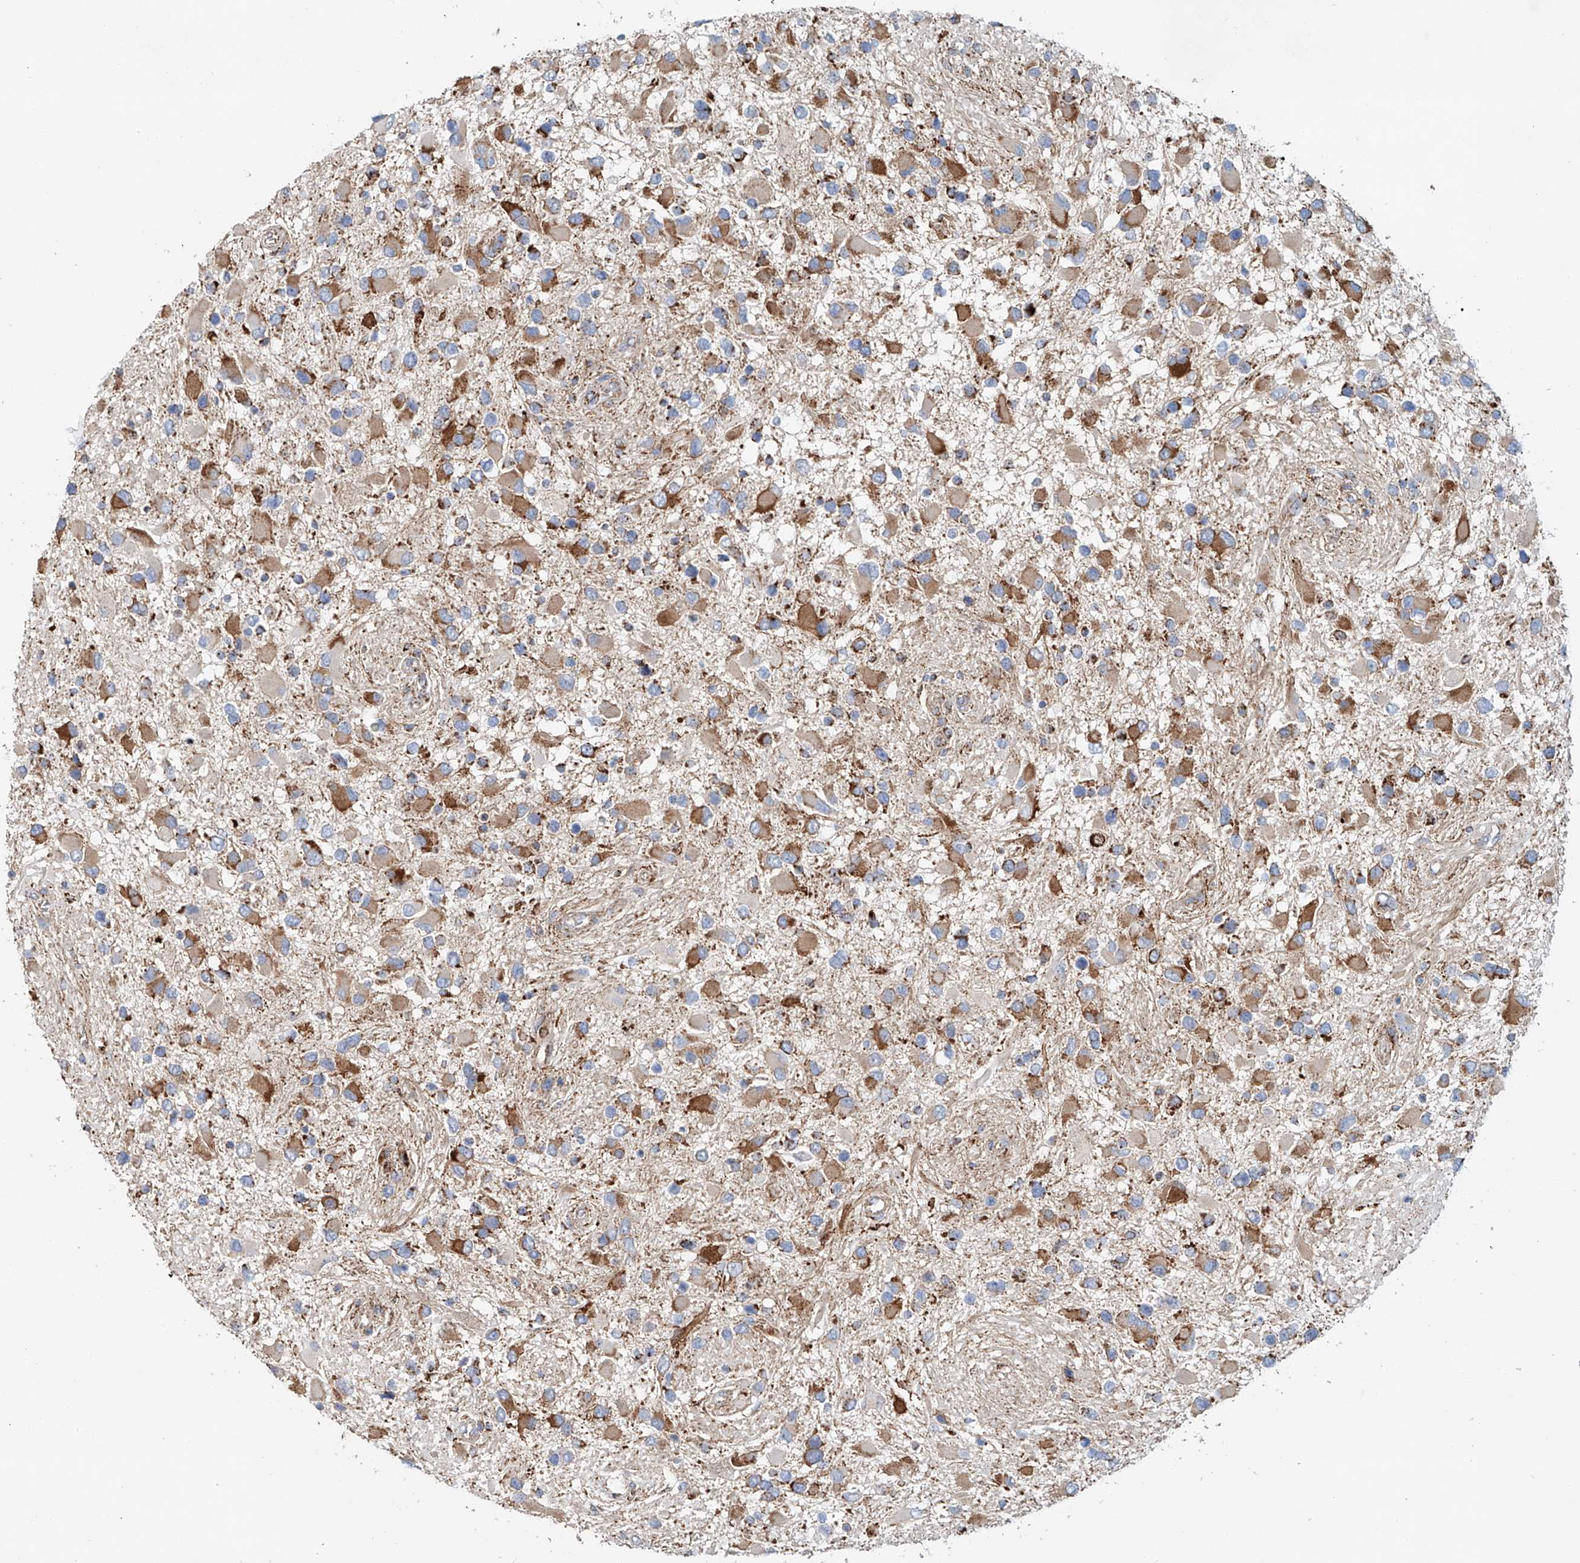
{"staining": {"intensity": "moderate", "quantity": ">75%", "location": "cytoplasmic/membranous"}, "tissue": "glioma", "cell_type": "Tumor cells", "image_type": "cancer", "snomed": [{"axis": "morphology", "description": "Glioma, malignant, High grade"}, {"axis": "topography", "description": "Brain"}], "caption": "High-magnification brightfield microscopy of malignant high-grade glioma stained with DAB (3,3'-diaminobenzidine) (brown) and counterstained with hematoxylin (blue). tumor cells exhibit moderate cytoplasmic/membranous positivity is appreciated in about>75% of cells.", "gene": "CARD10", "patient": {"sex": "male", "age": 53}}